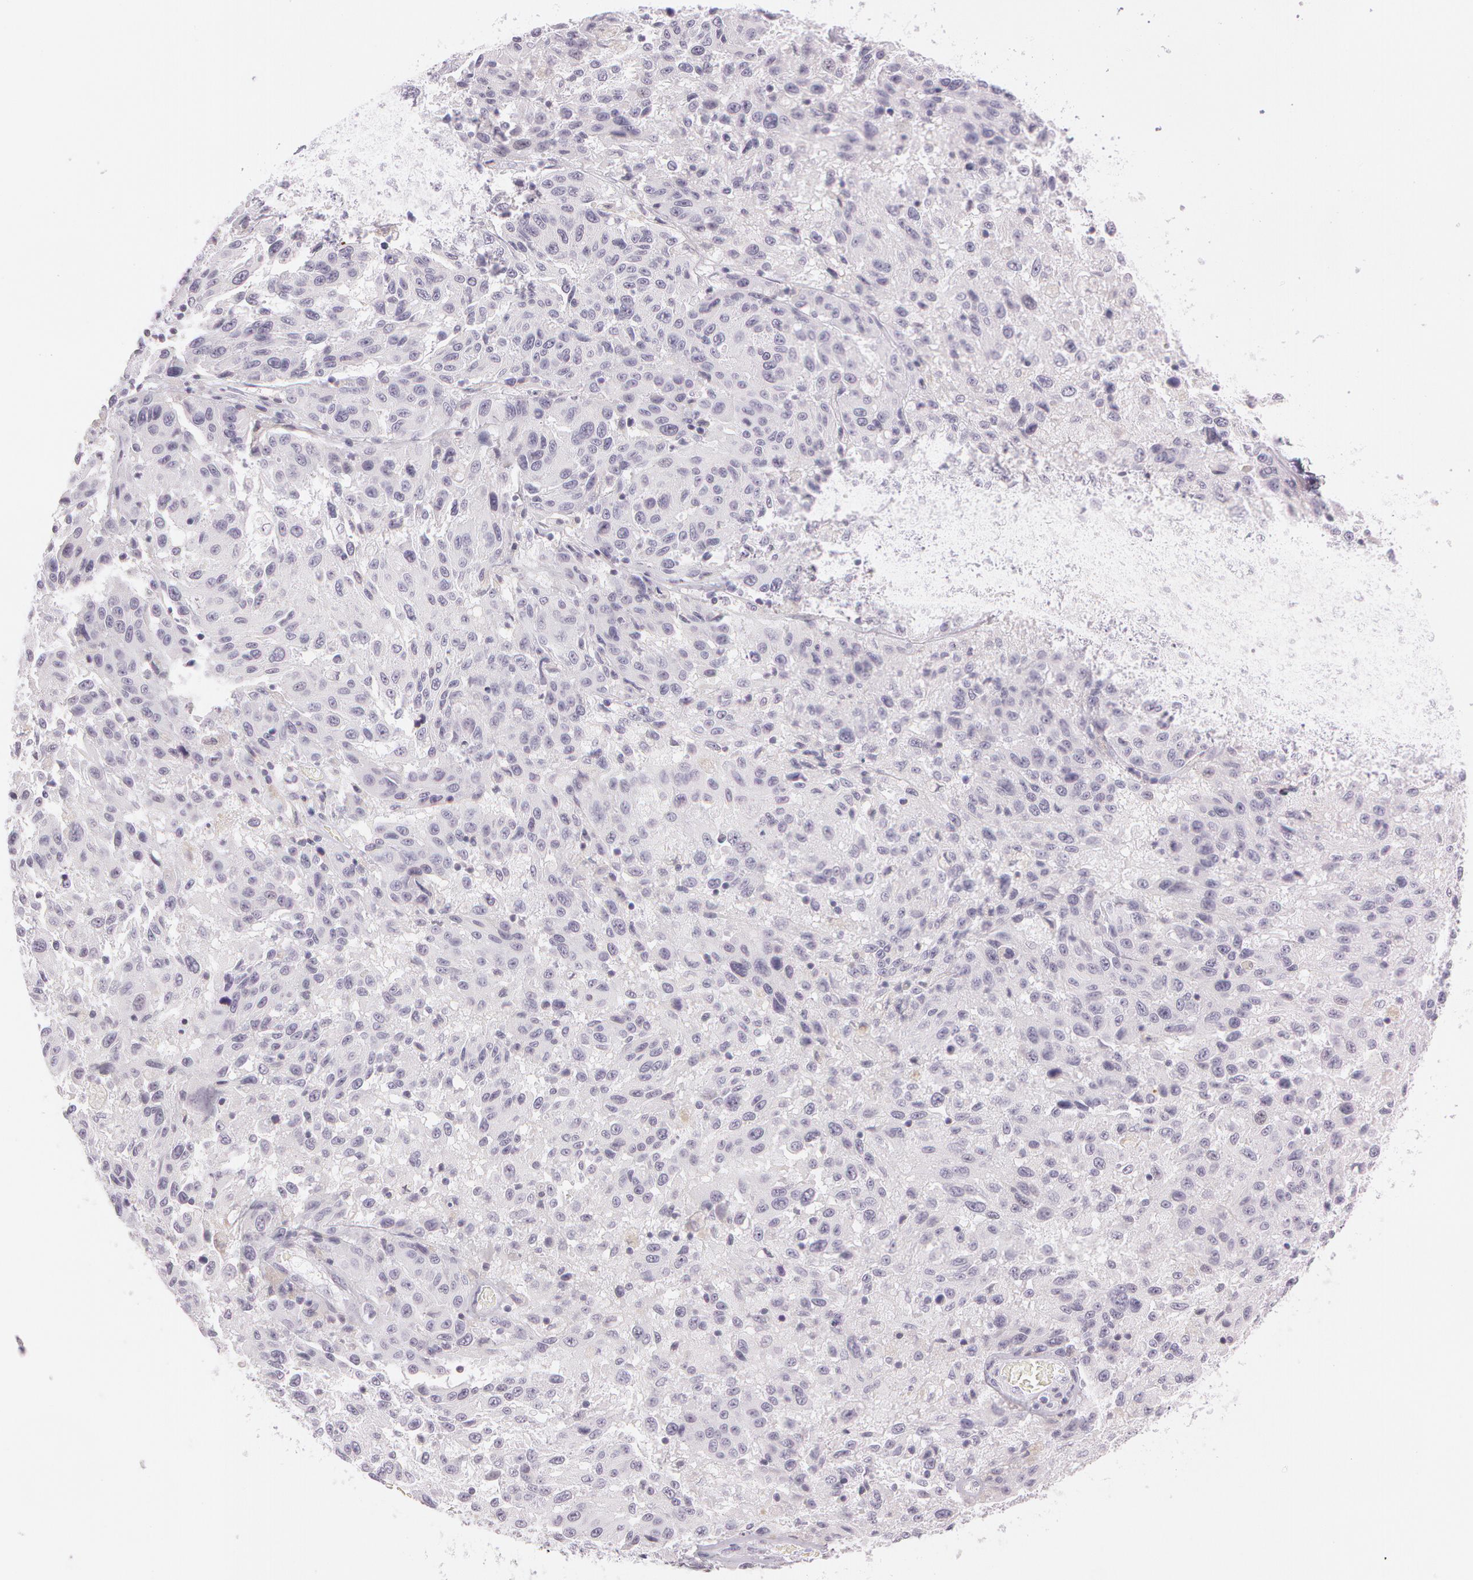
{"staining": {"intensity": "negative", "quantity": "none", "location": "none"}, "tissue": "melanoma", "cell_type": "Tumor cells", "image_type": "cancer", "snomed": [{"axis": "morphology", "description": "Malignant melanoma, NOS"}, {"axis": "topography", "description": "Skin"}], "caption": "A high-resolution photomicrograph shows immunohistochemistry staining of melanoma, which displays no significant positivity in tumor cells.", "gene": "OTC", "patient": {"sex": "female", "age": 77}}